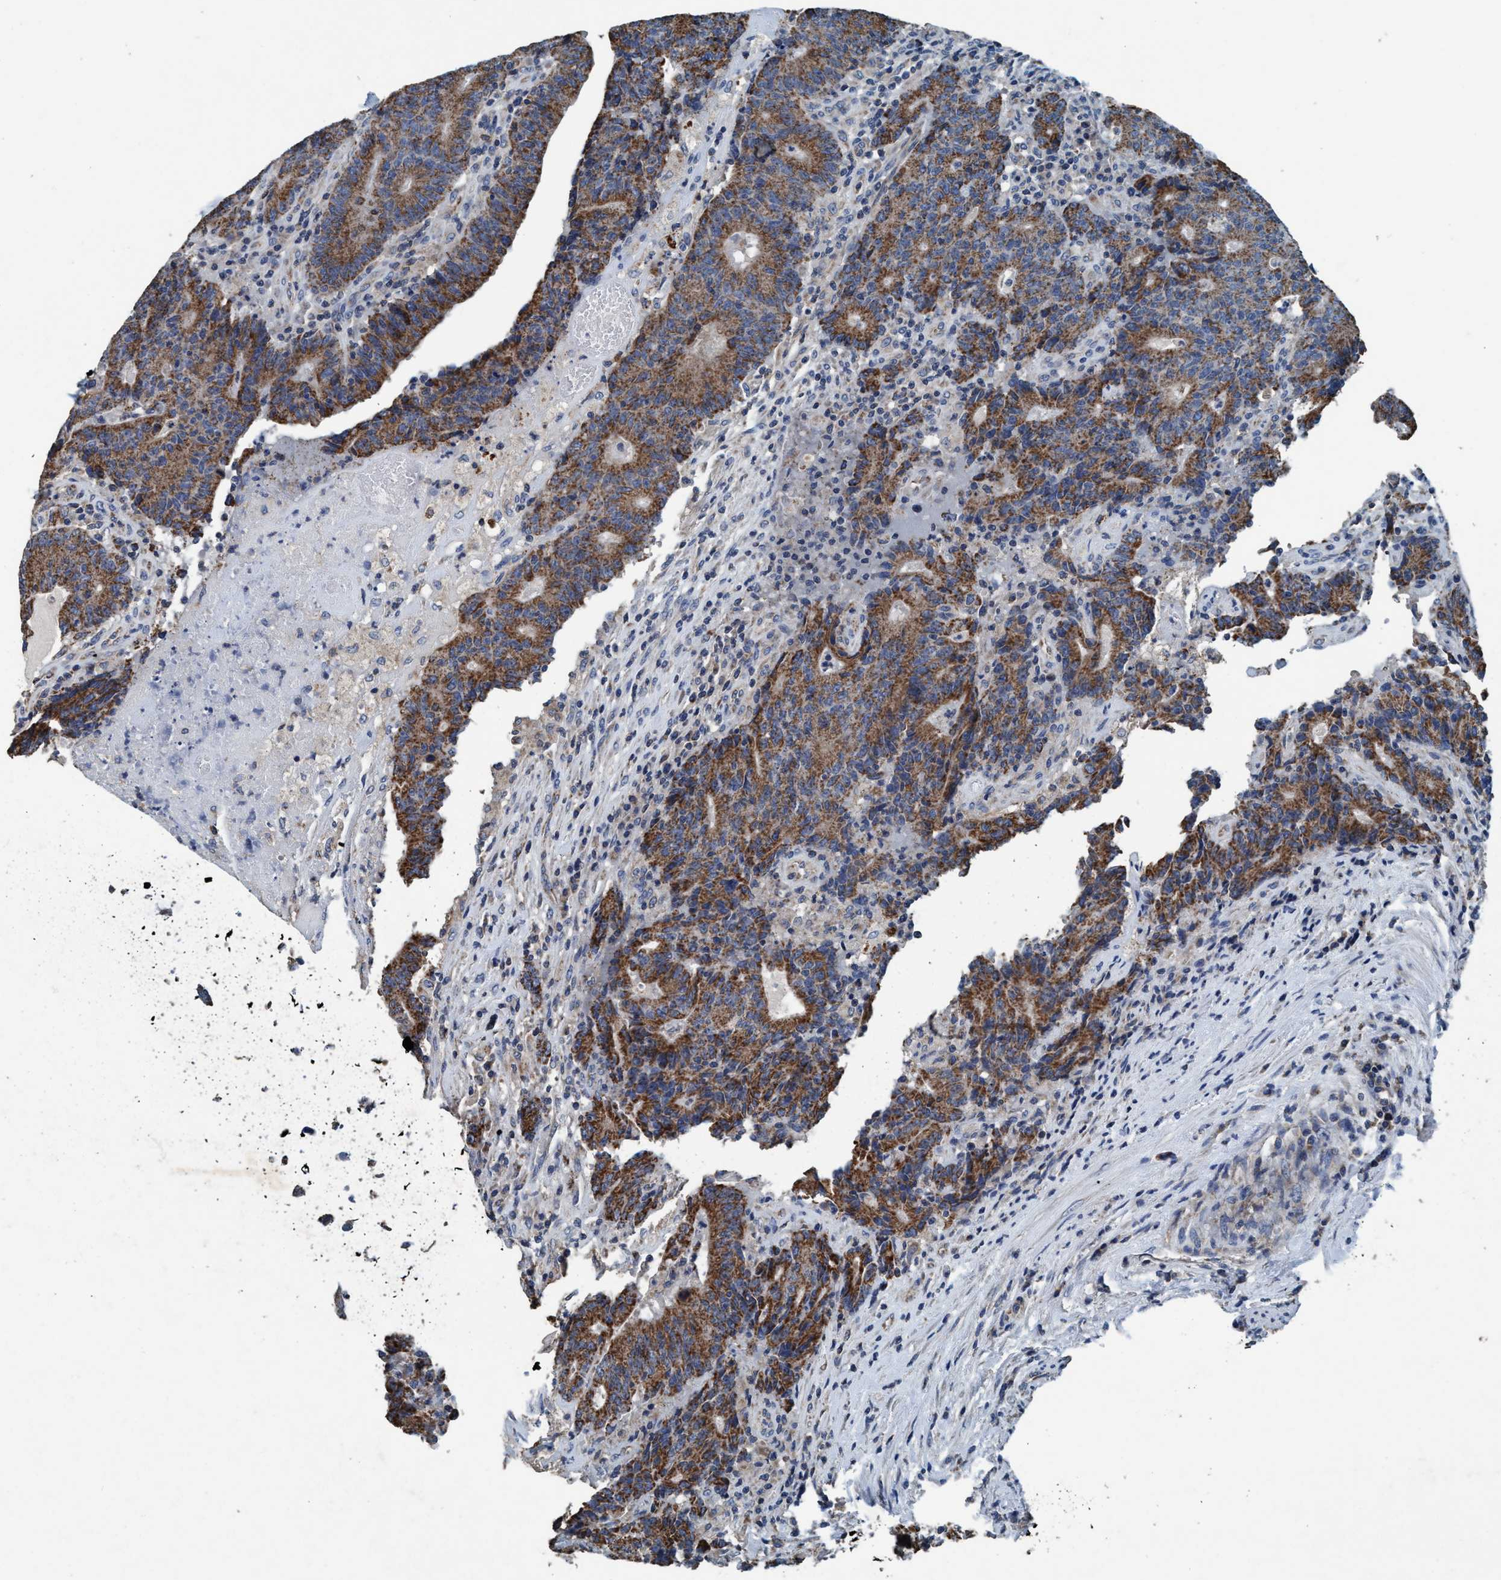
{"staining": {"intensity": "strong", "quantity": ">75%", "location": "cytoplasmic/membranous"}, "tissue": "colorectal cancer", "cell_type": "Tumor cells", "image_type": "cancer", "snomed": [{"axis": "morphology", "description": "Normal tissue, NOS"}, {"axis": "morphology", "description": "Adenocarcinoma, NOS"}, {"axis": "topography", "description": "Colon"}], "caption": "Colorectal adenocarcinoma tissue displays strong cytoplasmic/membranous staining in approximately >75% of tumor cells The staining was performed using DAB, with brown indicating positive protein expression. Nuclei are stained blue with hematoxylin.", "gene": "ANKFN1", "patient": {"sex": "female", "age": 75}}